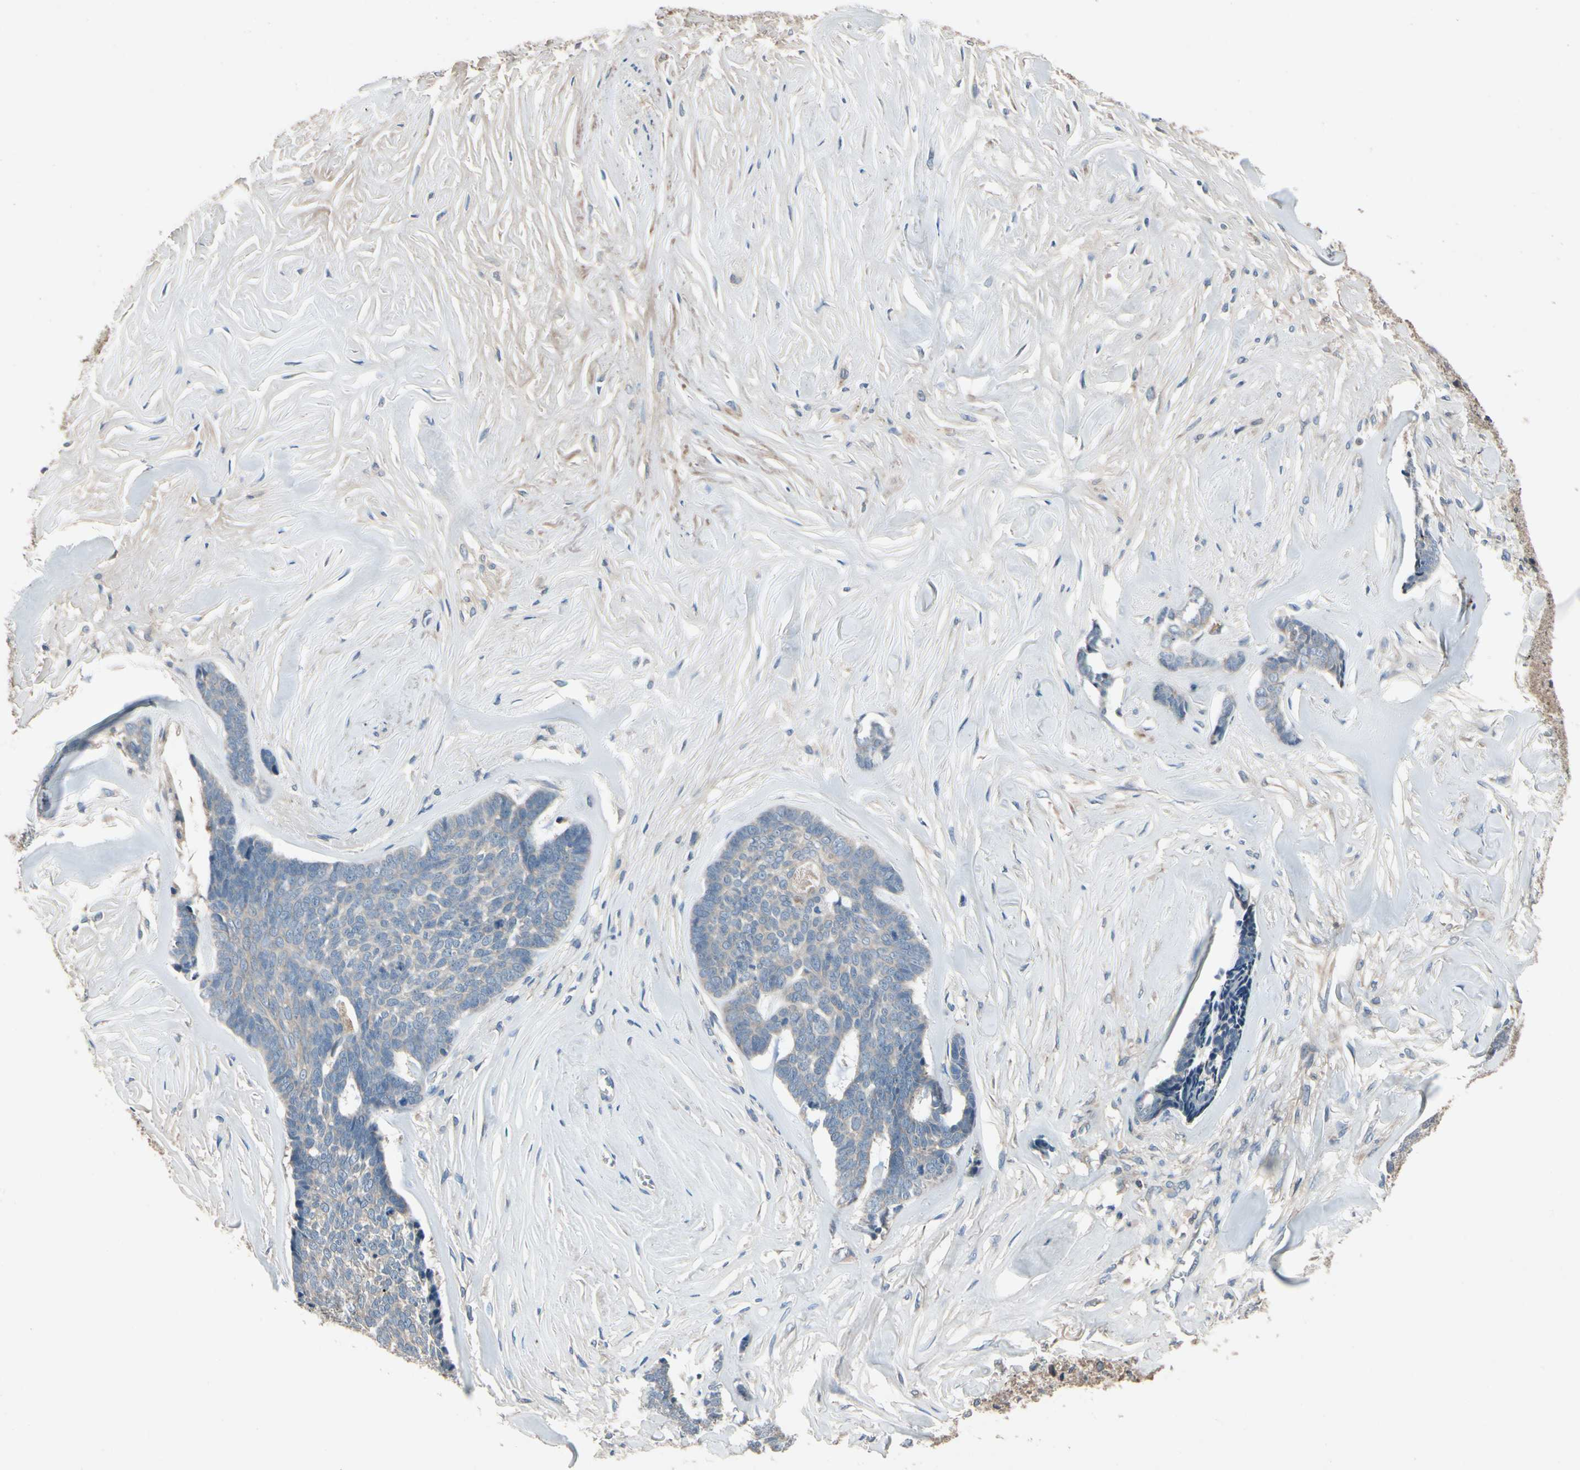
{"staining": {"intensity": "weak", "quantity": "25%-75%", "location": "cytoplasmic/membranous"}, "tissue": "skin cancer", "cell_type": "Tumor cells", "image_type": "cancer", "snomed": [{"axis": "morphology", "description": "Basal cell carcinoma"}, {"axis": "topography", "description": "Skin"}], "caption": "Immunohistochemical staining of skin basal cell carcinoma demonstrates low levels of weak cytoplasmic/membranous protein staining in approximately 25%-75% of tumor cells.", "gene": "IL1RL1", "patient": {"sex": "male", "age": 84}}